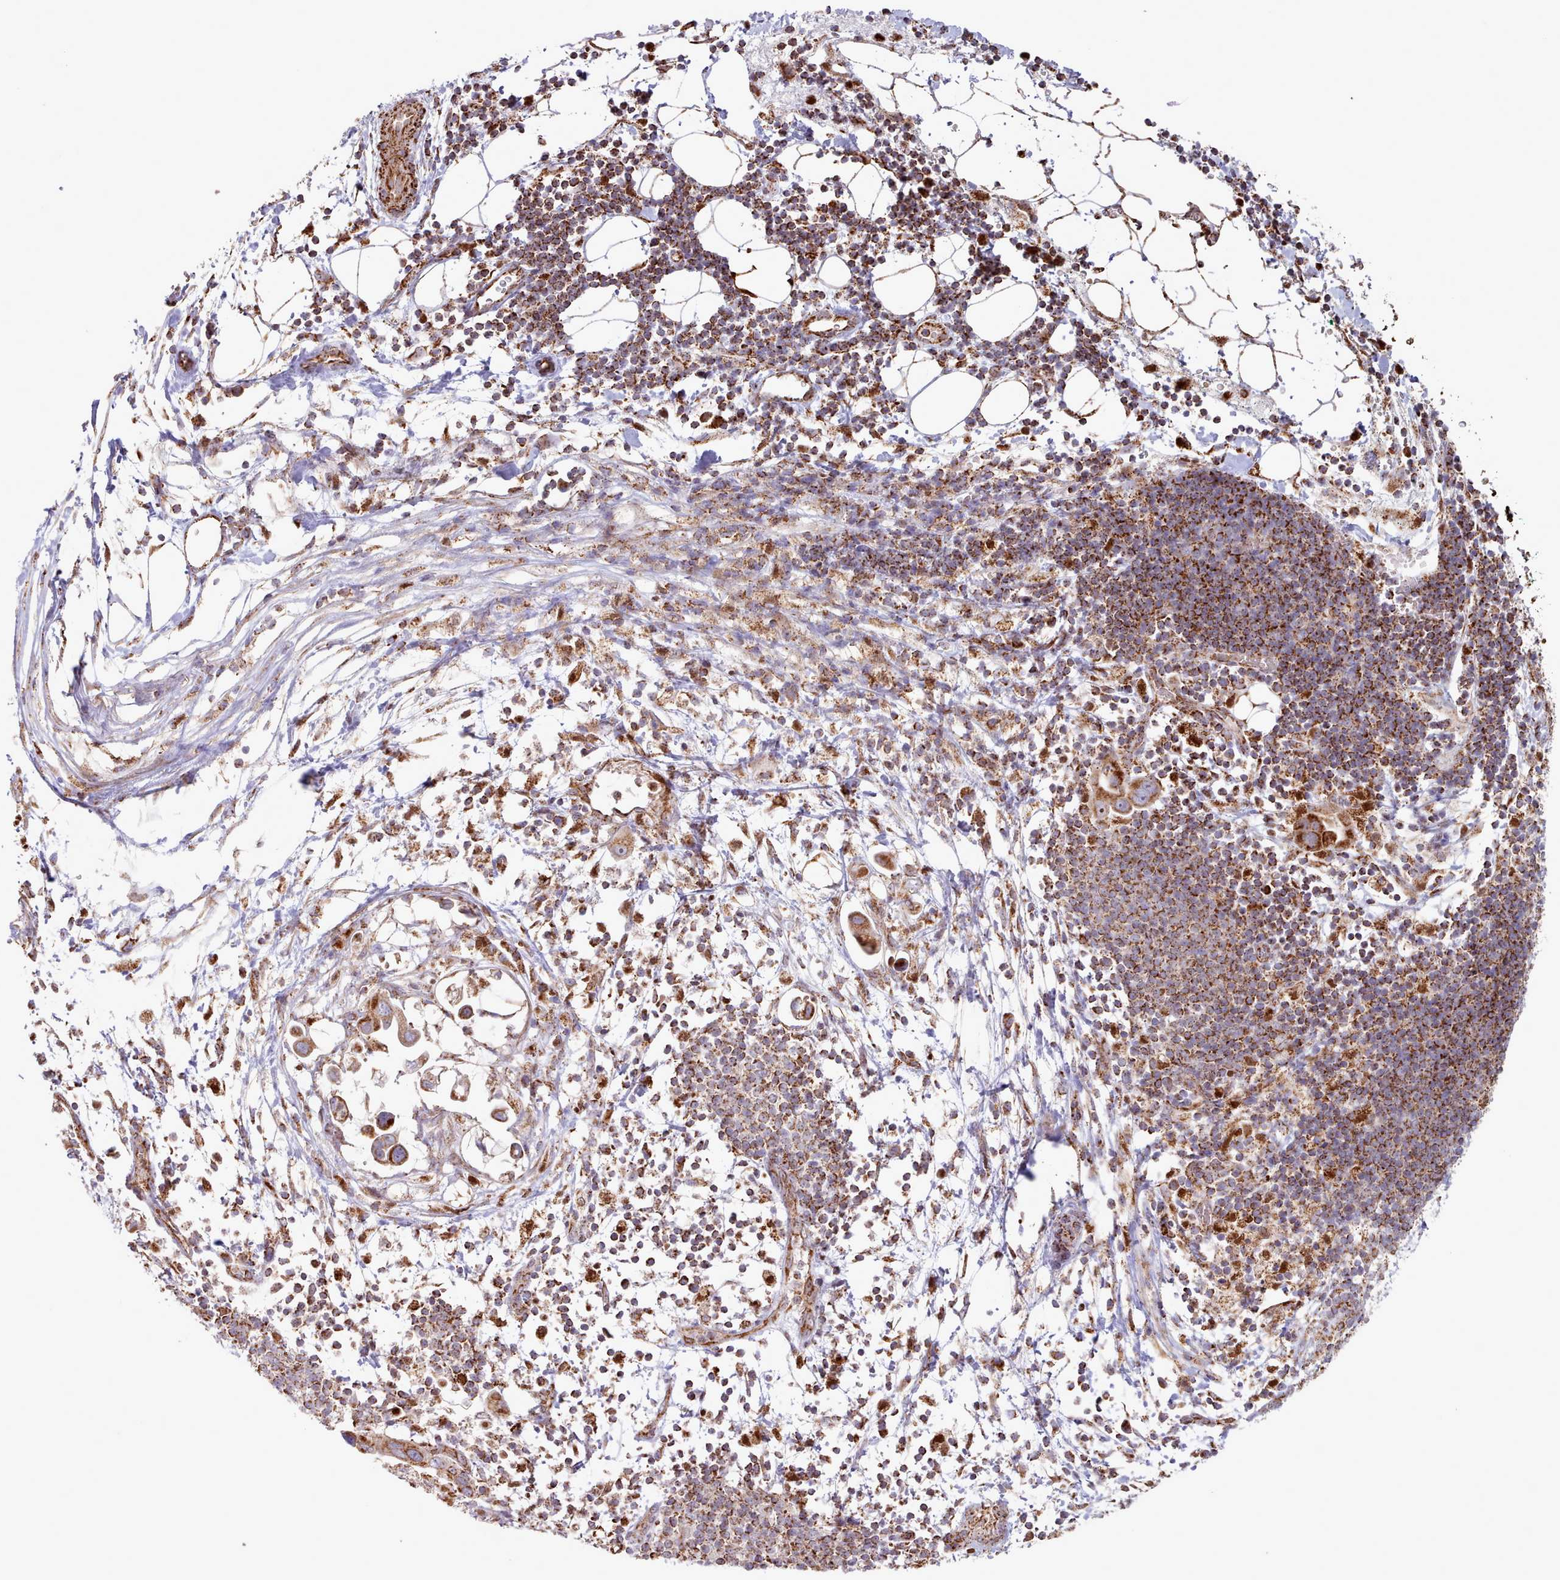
{"staining": {"intensity": "strong", "quantity": ">75%", "location": "cytoplasmic/membranous"}, "tissue": "pancreatic cancer", "cell_type": "Tumor cells", "image_type": "cancer", "snomed": [{"axis": "morphology", "description": "Adenocarcinoma, NOS"}, {"axis": "topography", "description": "Pancreas"}], "caption": "A micrograph of human pancreatic adenocarcinoma stained for a protein demonstrates strong cytoplasmic/membranous brown staining in tumor cells.", "gene": "HSDL2", "patient": {"sex": "male", "age": 61}}